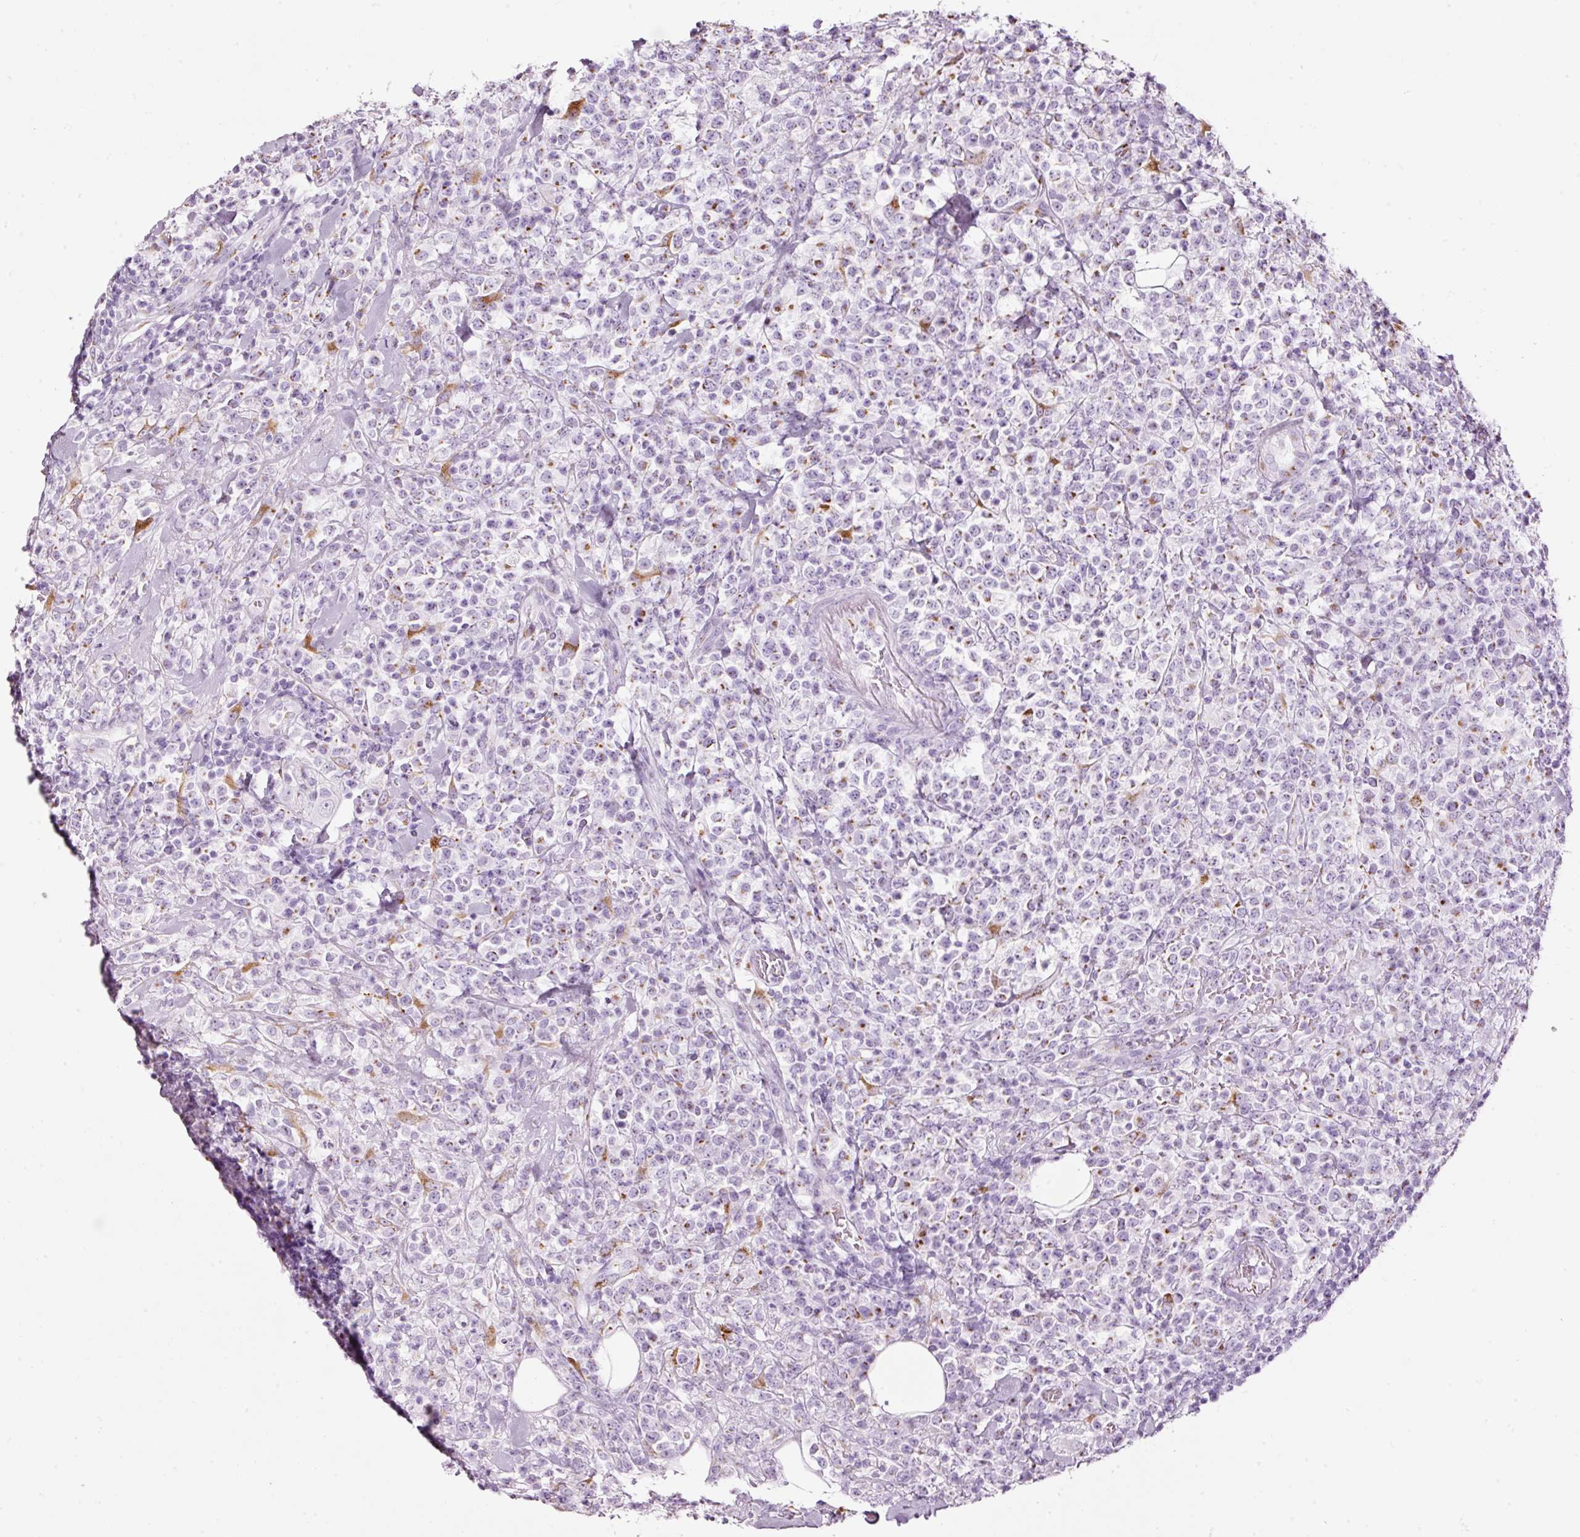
{"staining": {"intensity": "moderate", "quantity": "<25%", "location": "cytoplasmic/membranous"}, "tissue": "lymphoma", "cell_type": "Tumor cells", "image_type": "cancer", "snomed": [{"axis": "morphology", "description": "Malignant lymphoma, non-Hodgkin's type, High grade"}, {"axis": "topography", "description": "Colon"}], "caption": "A high-resolution photomicrograph shows immunohistochemistry (IHC) staining of malignant lymphoma, non-Hodgkin's type (high-grade), which exhibits moderate cytoplasmic/membranous staining in approximately <25% of tumor cells.", "gene": "SDF4", "patient": {"sex": "female", "age": 53}}